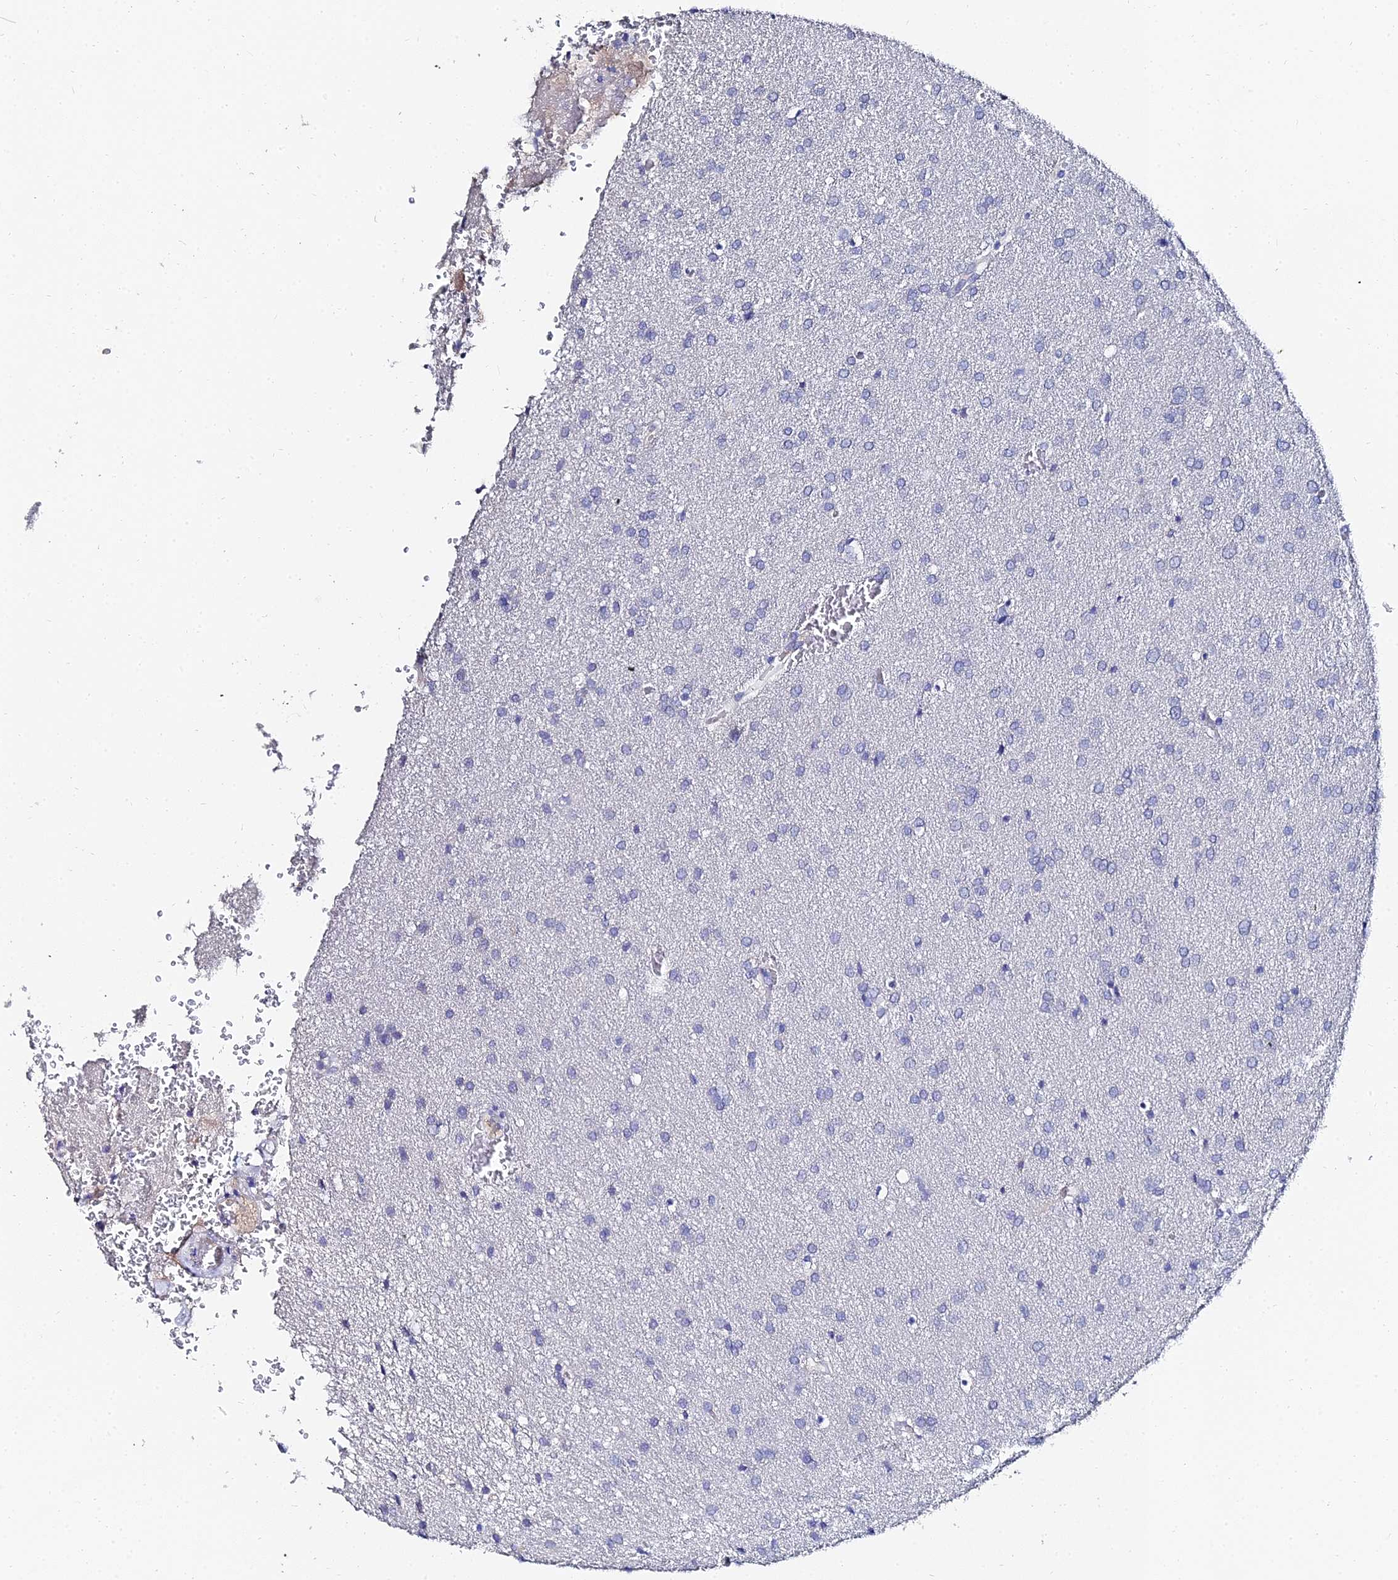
{"staining": {"intensity": "negative", "quantity": "none", "location": "none"}, "tissue": "glioma", "cell_type": "Tumor cells", "image_type": "cancer", "snomed": [{"axis": "morphology", "description": "Glioma, malignant, Low grade"}, {"axis": "topography", "description": "Brain"}], "caption": "The photomicrograph shows no significant positivity in tumor cells of glioma. Brightfield microscopy of immunohistochemistry (IHC) stained with DAB (3,3'-diaminobenzidine) (brown) and hematoxylin (blue), captured at high magnification.", "gene": "KRT17", "patient": {"sex": "female", "age": 32}}